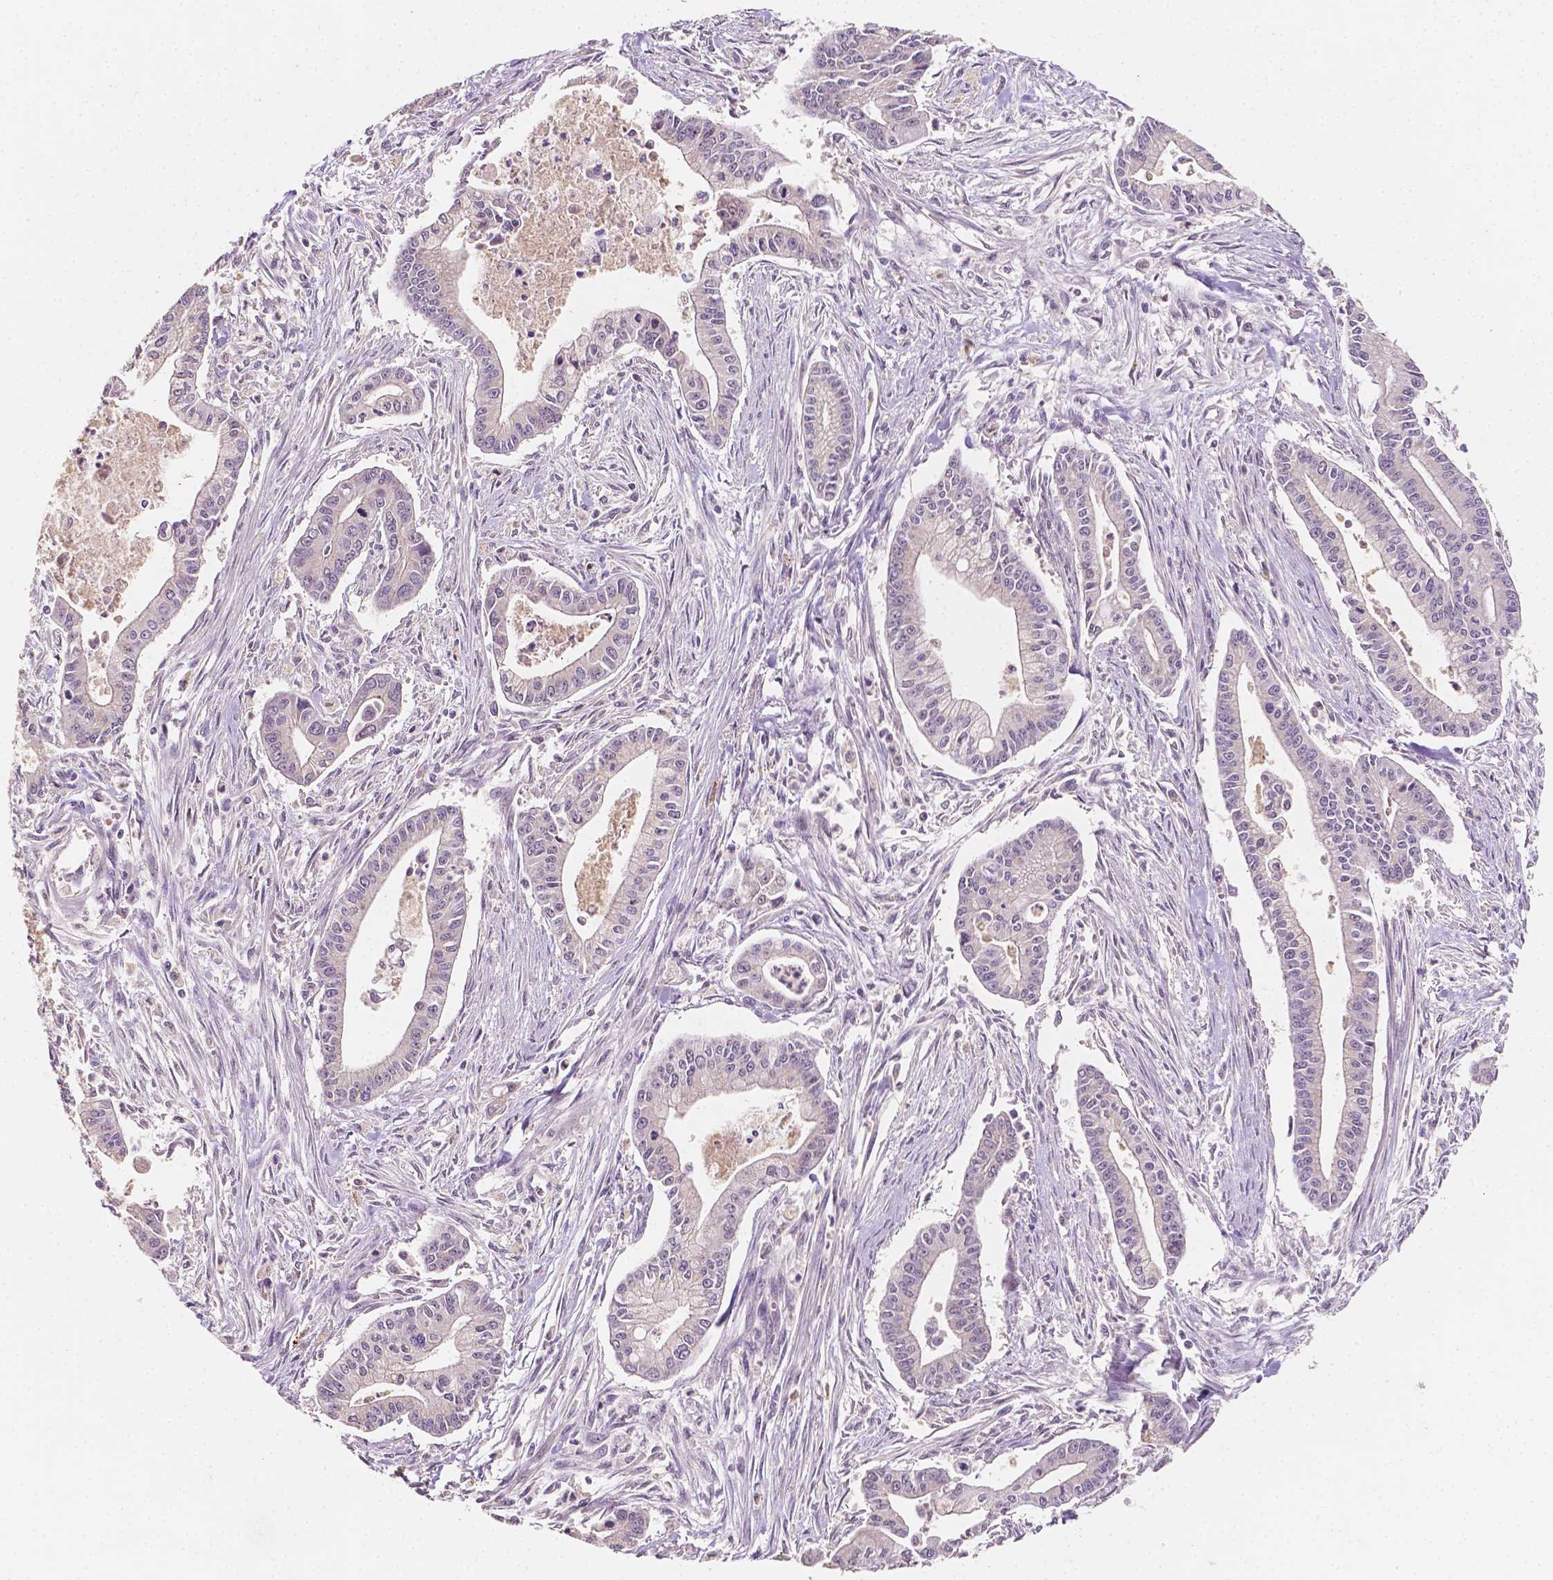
{"staining": {"intensity": "negative", "quantity": "none", "location": "none"}, "tissue": "pancreatic cancer", "cell_type": "Tumor cells", "image_type": "cancer", "snomed": [{"axis": "morphology", "description": "Adenocarcinoma, NOS"}, {"axis": "topography", "description": "Pancreas"}], "caption": "Tumor cells are negative for brown protein staining in pancreatic cancer.", "gene": "SIRT2", "patient": {"sex": "female", "age": 65}}